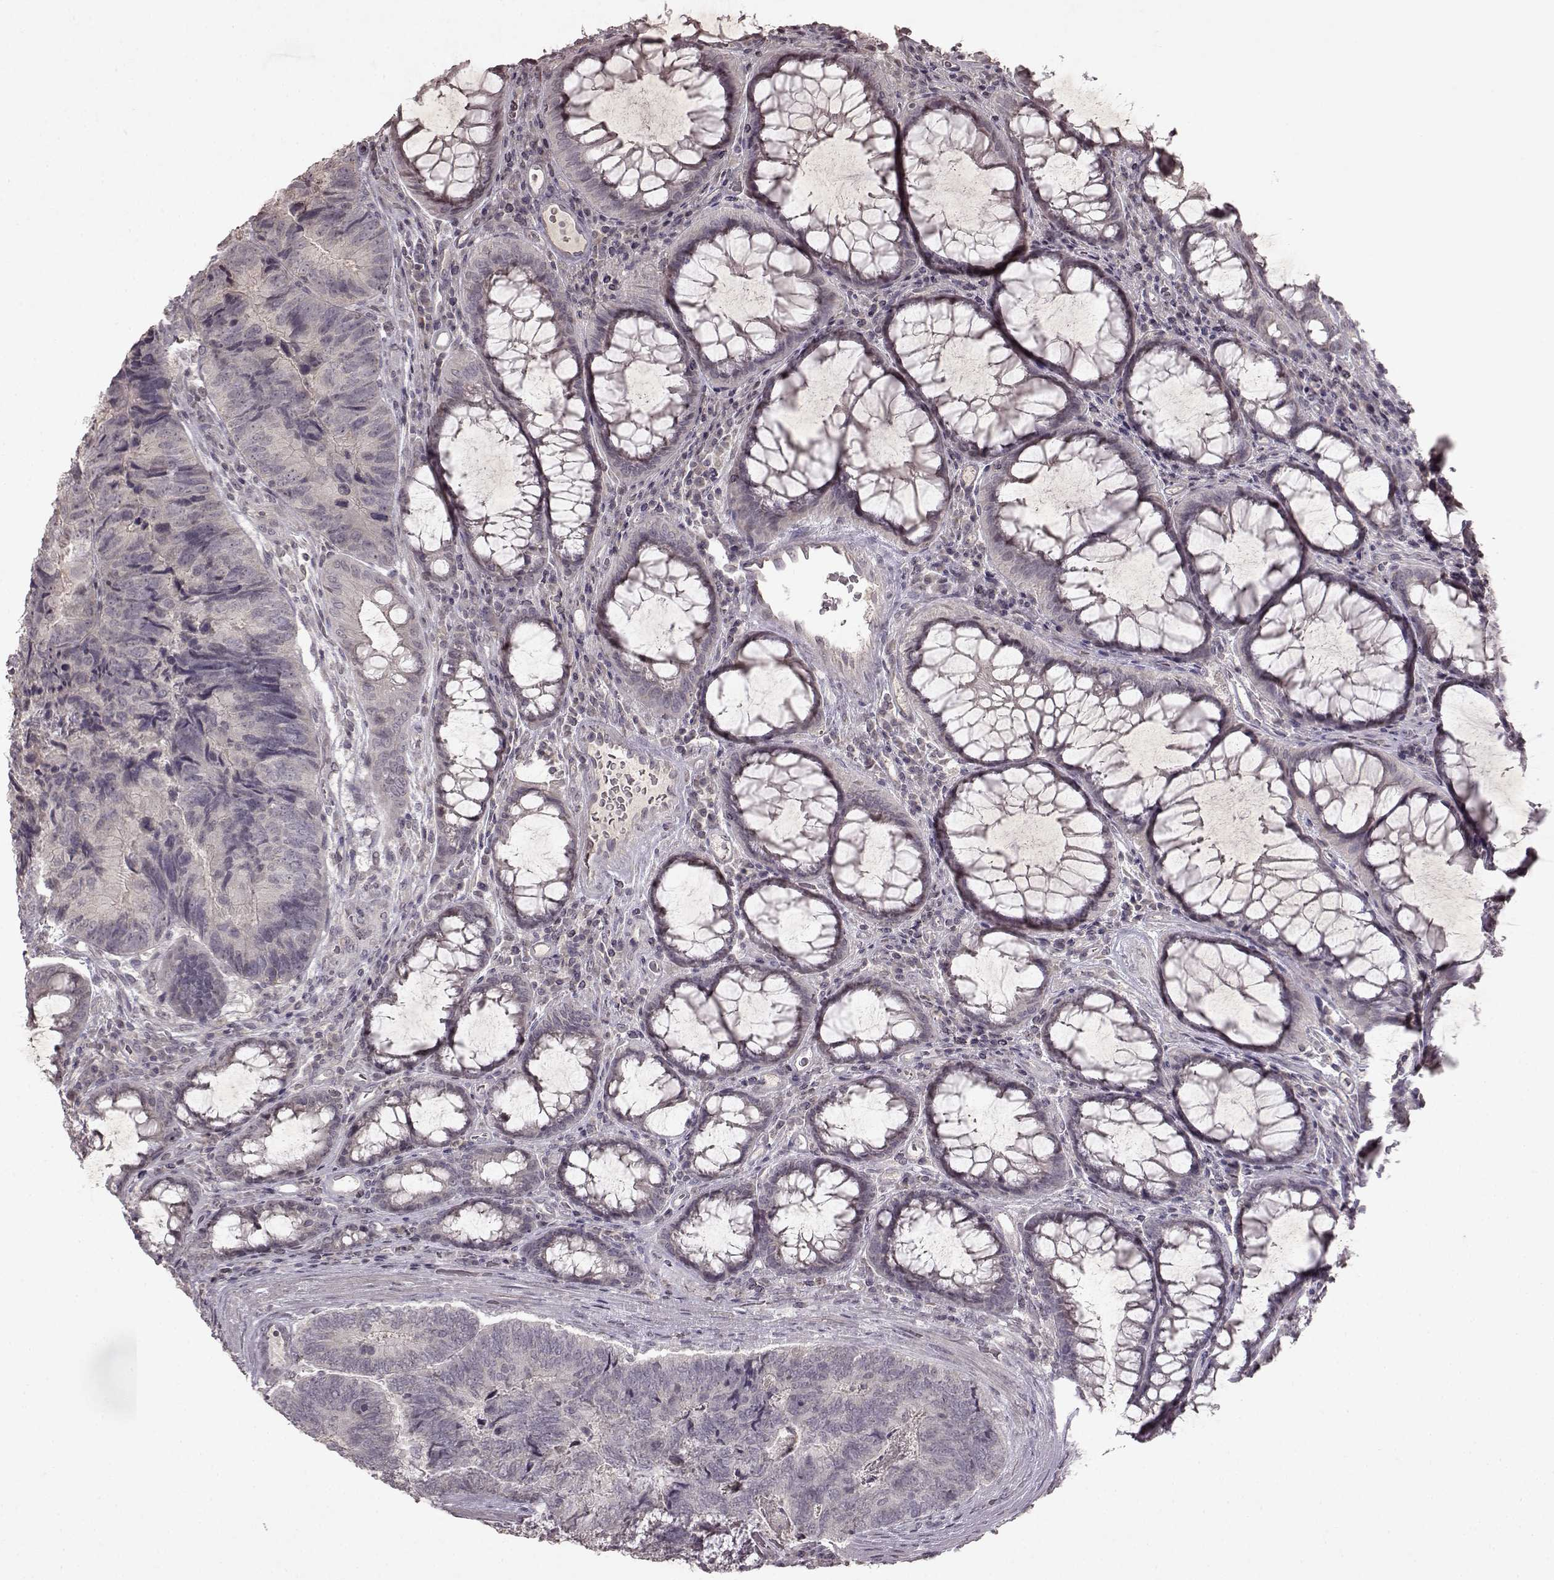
{"staining": {"intensity": "negative", "quantity": "none", "location": "none"}, "tissue": "colorectal cancer", "cell_type": "Tumor cells", "image_type": "cancer", "snomed": [{"axis": "morphology", "description": "Adenocarcinoma, NOS"}, {"axis": "topography", "description": "Colon"}], "caption": "This is a histopathology image of immunohistochemistry (IHC) staining of colorectal adenocarcinoma, which shows no positivity in tumor cells. Brightfield microscopy of immunohistochemistry stained with DAB (brown) and hematoxylin (blue), captured at high magnification.", "gene": "LHB", "patient": {"sex": "female", "age": 67}}